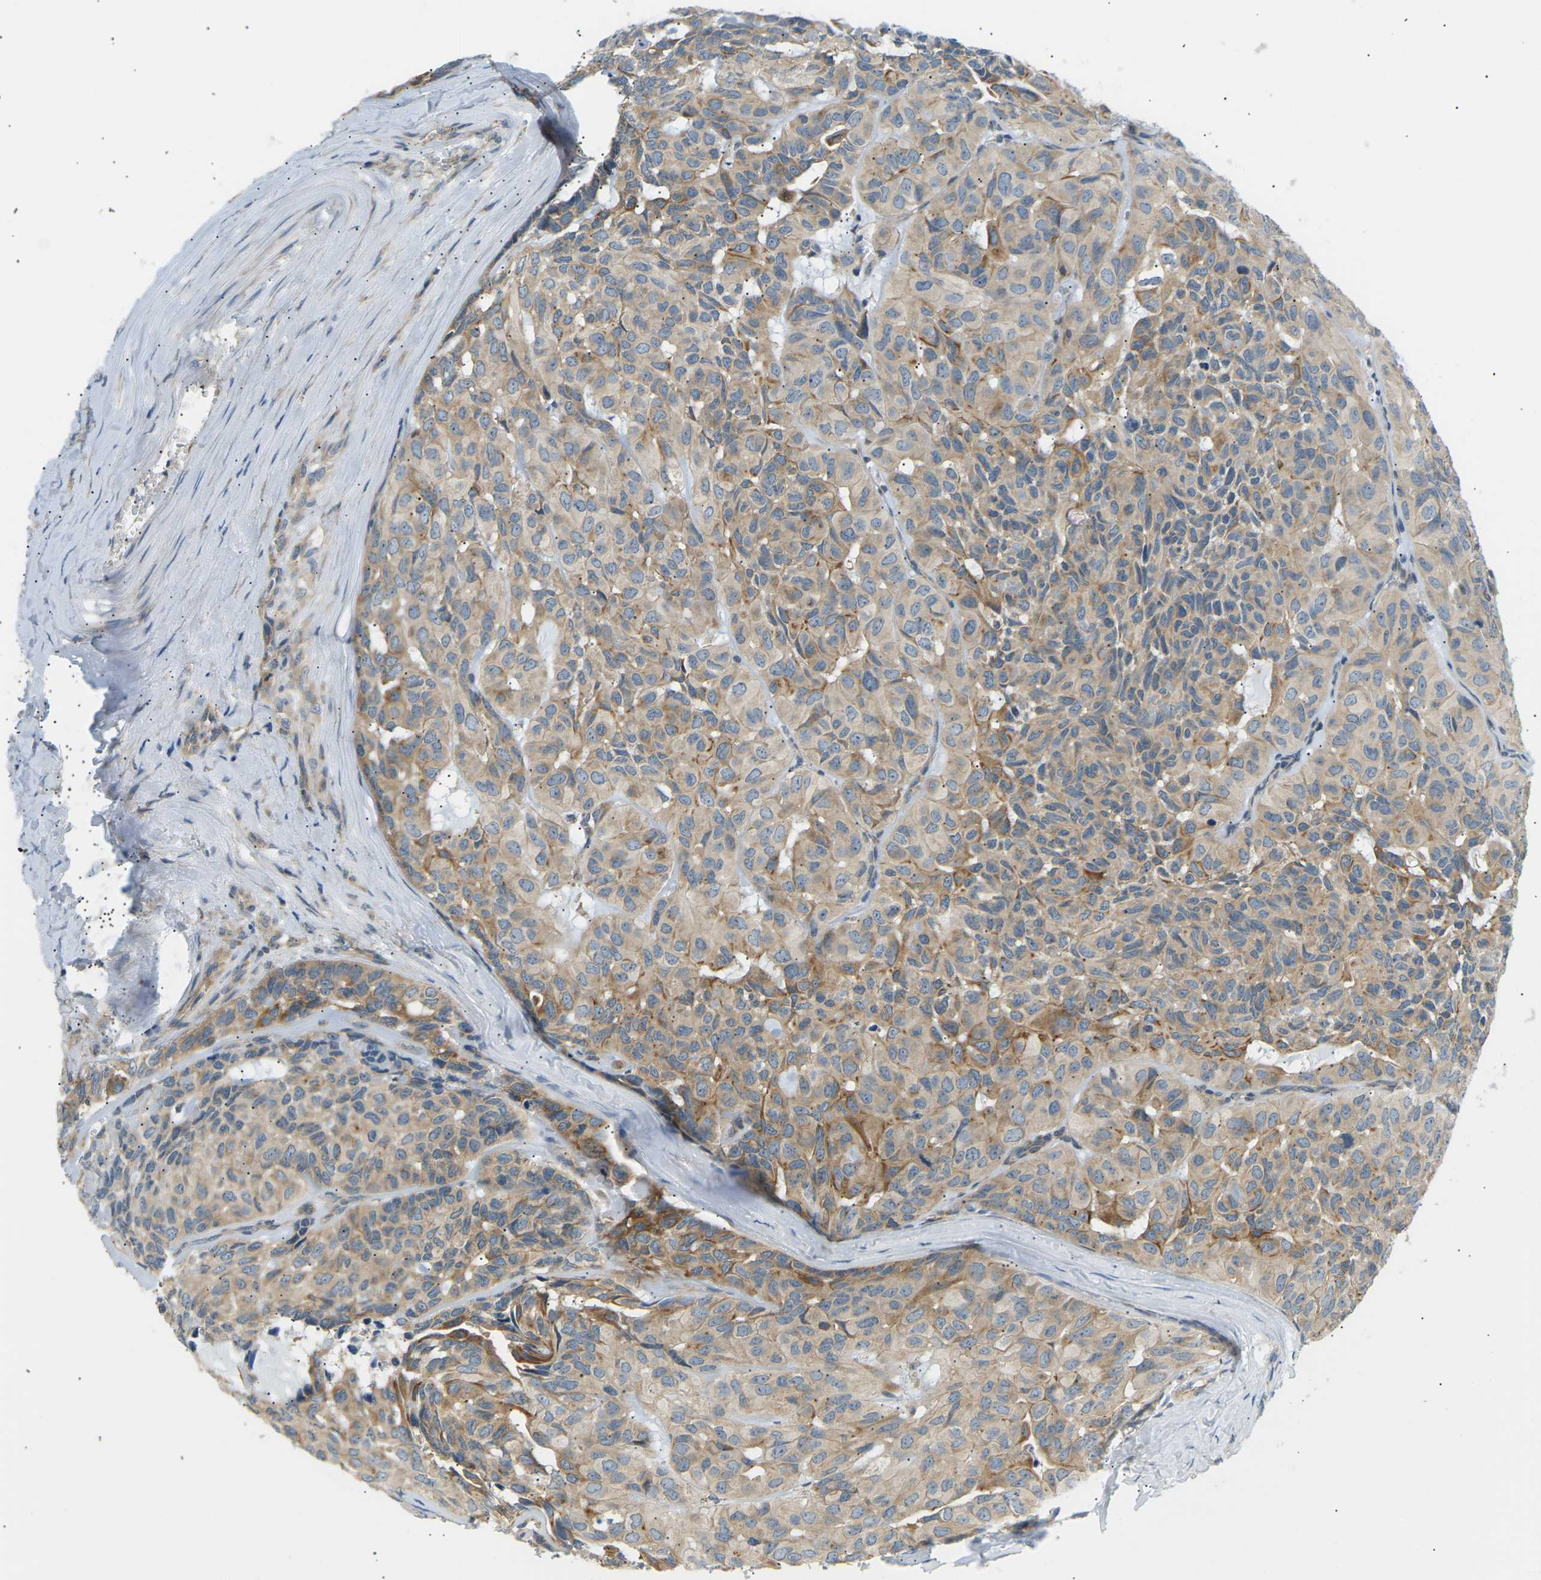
{"staining": {"intensity": "moderate", "quantity": ">75%", "location": "cytoplasmic/membranous"}, "tissue": "head and neck cancer", "cell_type": "Tumor cells", "image_type": "cancer", "snomed": [{"axis": "morphology", "description": "Adenocarcinoma, NOS"}, {"axis": "topography", "description": "Salivary gland, NOS"}, {"axis": "topography", "description": "Head-Neck"}], "caption": "Adenocarcinoma (head and neck) stained with DAB immunohistochemistry (IHC) displays medium levels of moderate cytoplasmic/membranous expression in about >75% of tumor cells.", "gene": "TBC1D8", "patient": {"sex": "female", "age": 76}}